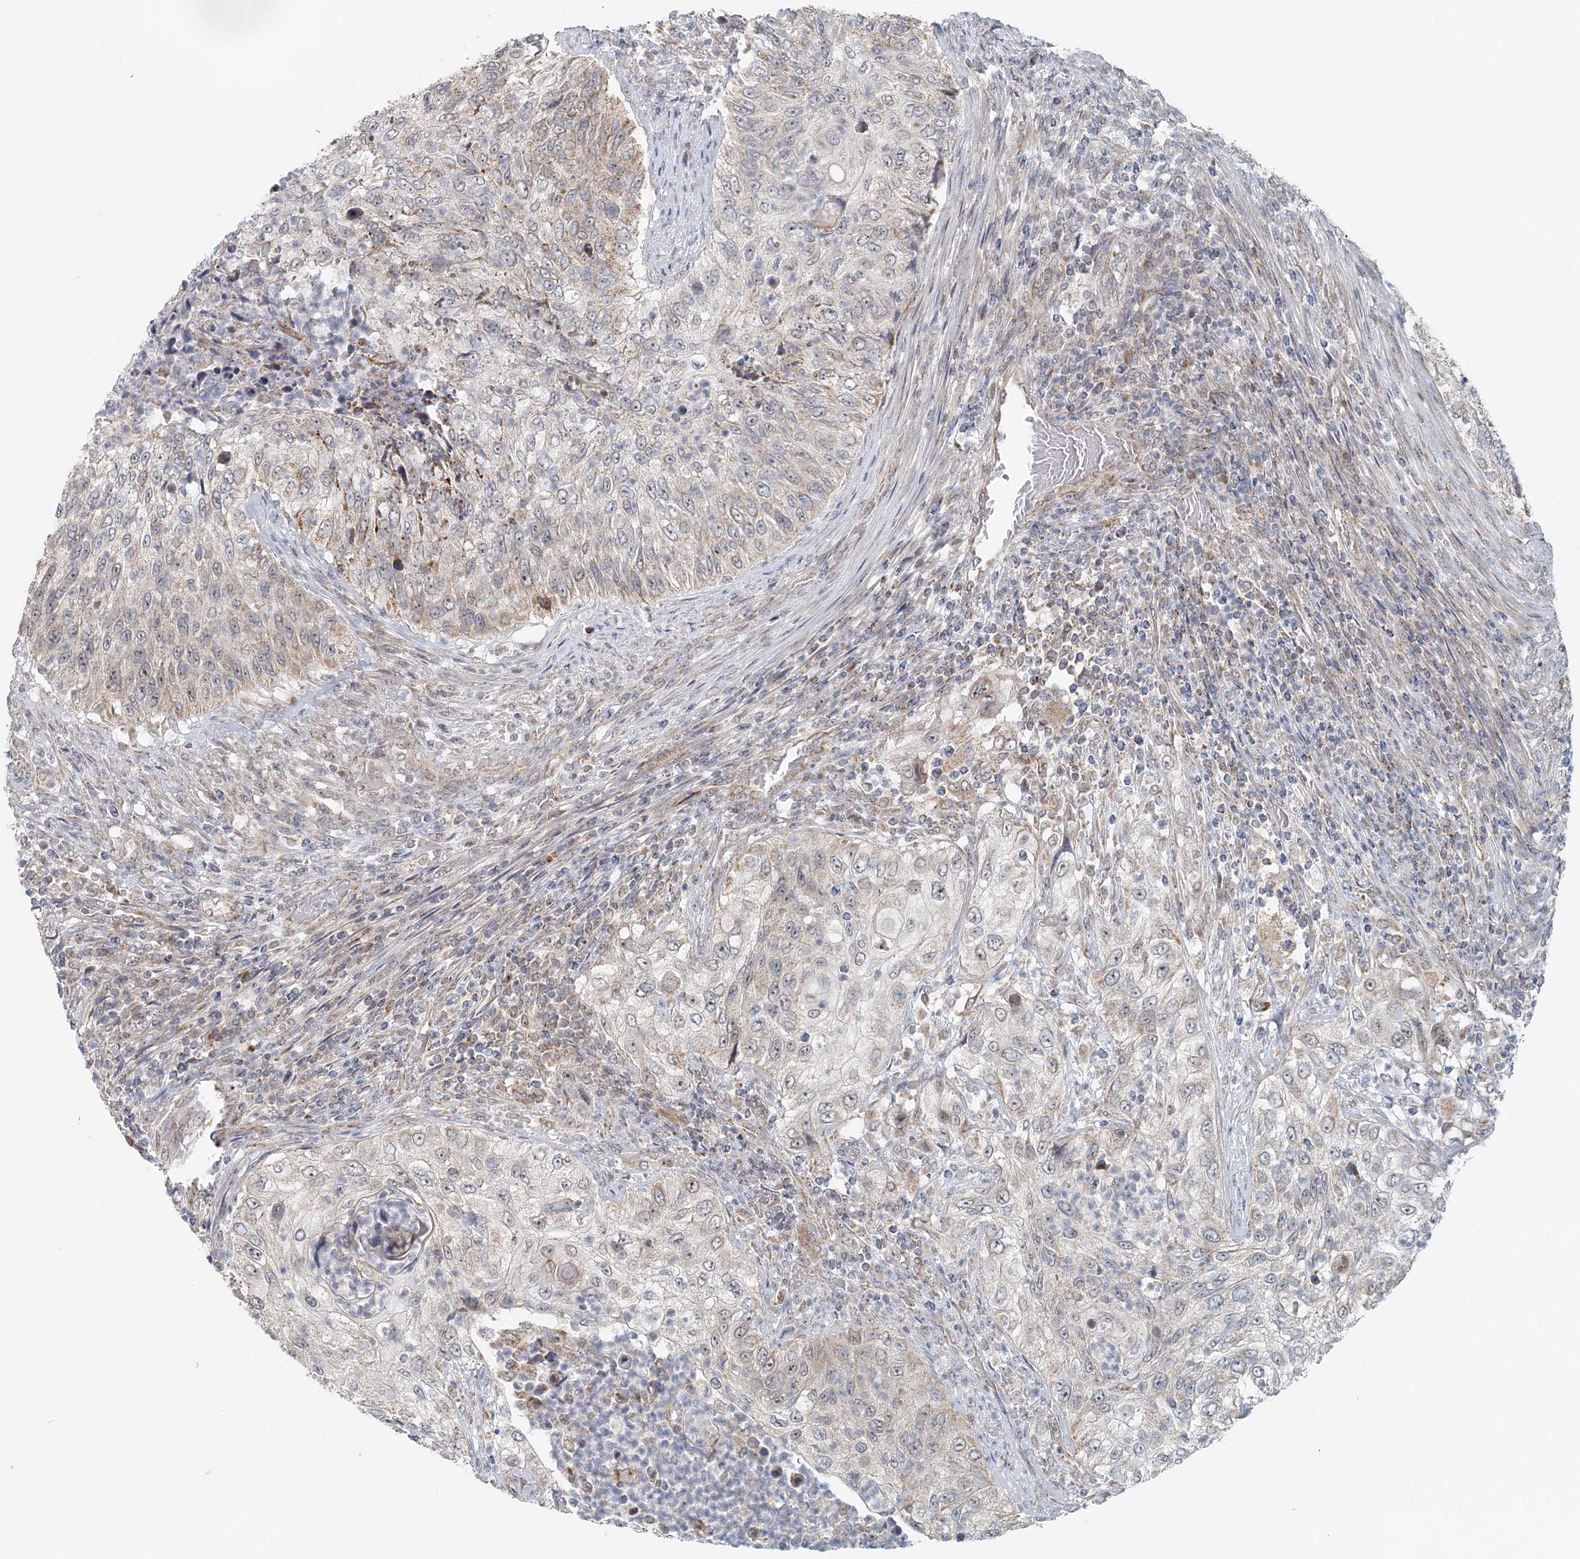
{"staining": {"intensity": "weak", "quantity": "<25%", "location": "cytoplasmic/membranous"}, "tissue": "urothelial cancer", "cell_type": "Tumor cells", "image_type": "cancer", "snomed": [{"axis": "morphology", "description": "Urothelial carcinoma, High grade"}, {"axis": "topography", "description": "Urinary bladder"}], "caption": "Immunohistochemistry photomicrograph of neoplastic tissue: human urothelial cancer stained with DAB (3,3'-diaminobenzidine) exhibits no significant protein positivity in tumor cells.", "gene": "RNF150", "patient": {"sex": "female", "age": 60}}